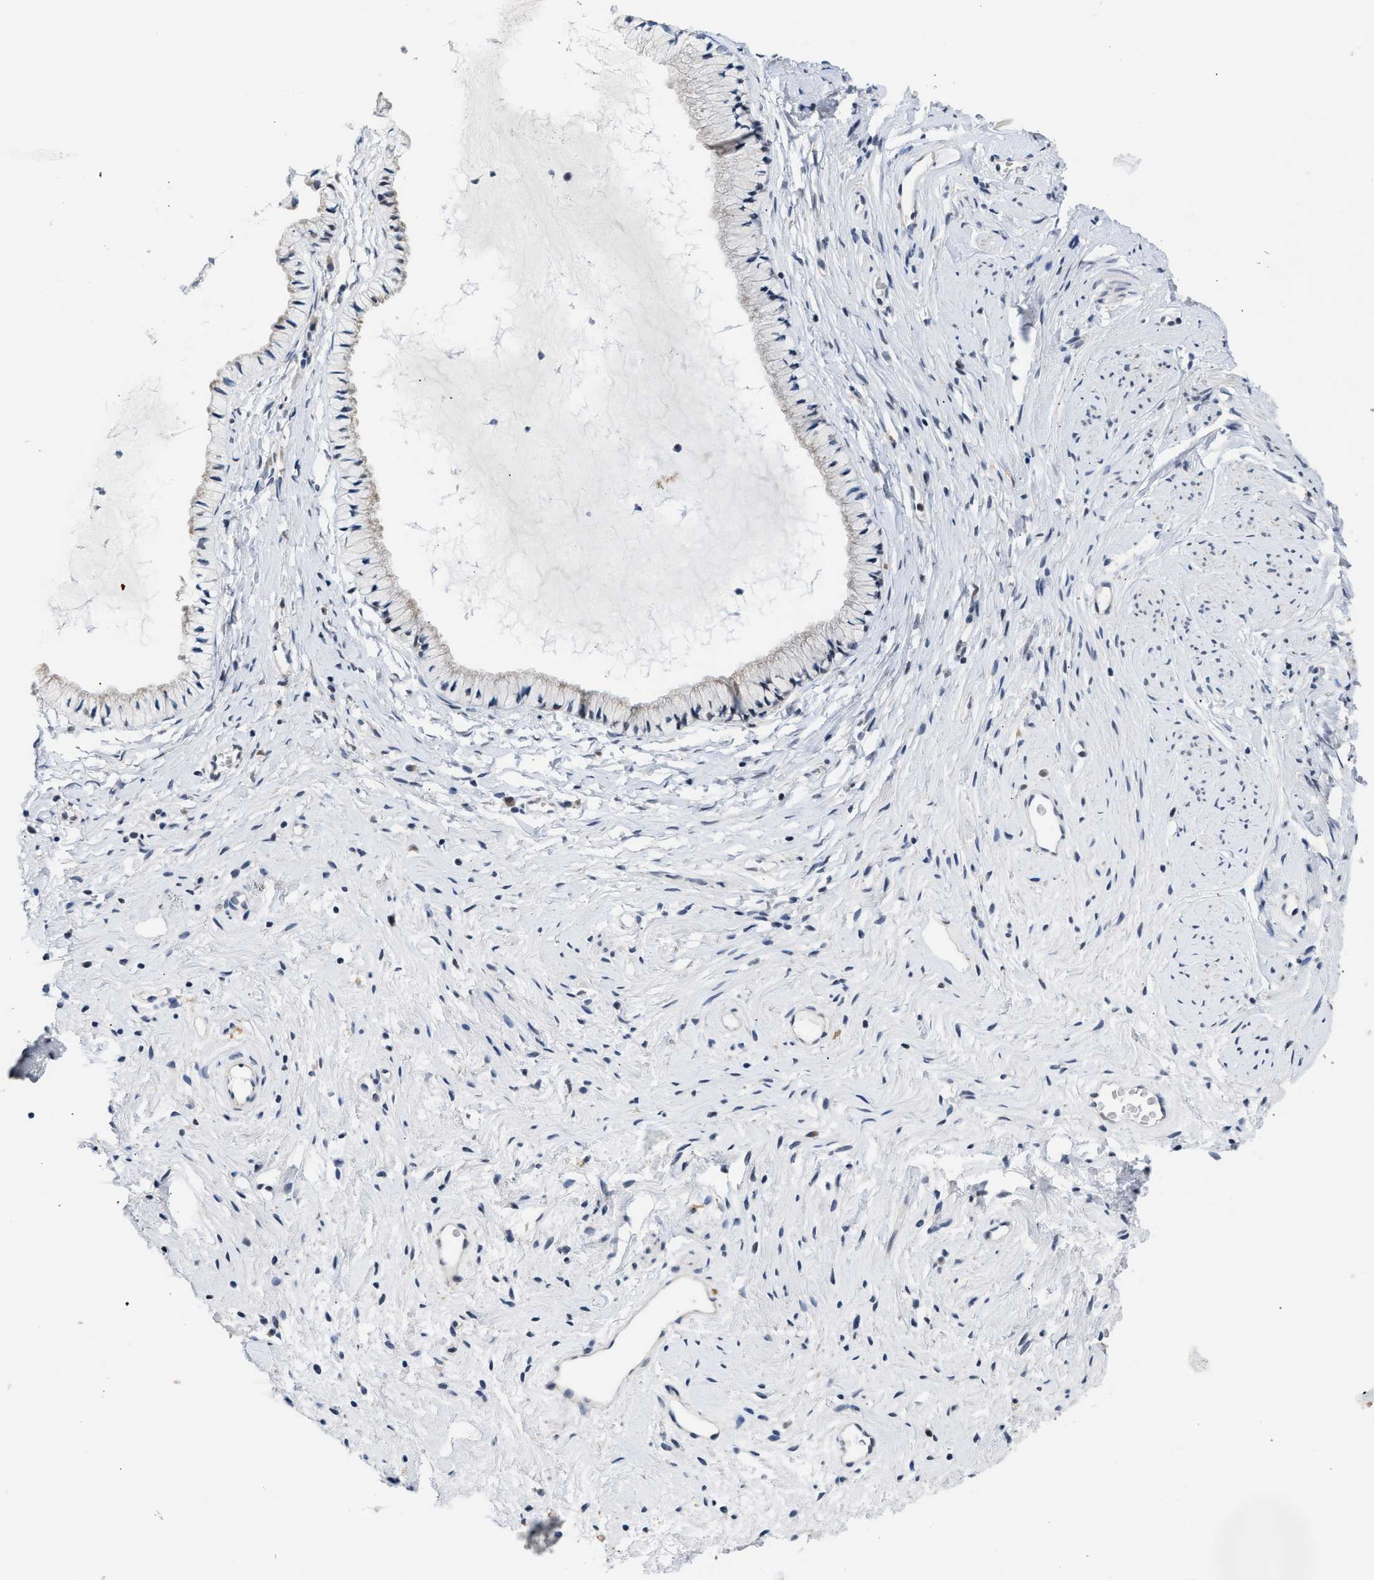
{"staining": {"intensity": "negative", "quantity": "none", "location": "none"}, "tissue": "cervix", "cell_type": "Glandular cells", "image_type": "normal", "snomed": [{"axis": "morphology", "description": "Normal tissue, NOS"}, {"axis": "topography", "description": "Cervix"}], "caption": "This is a photomicrograph of IHC staining of normal cervix, which shows no positivity in glandular cells.", "gene": "TXNRD3", "patient": {"sex": "female", "age": 77}}